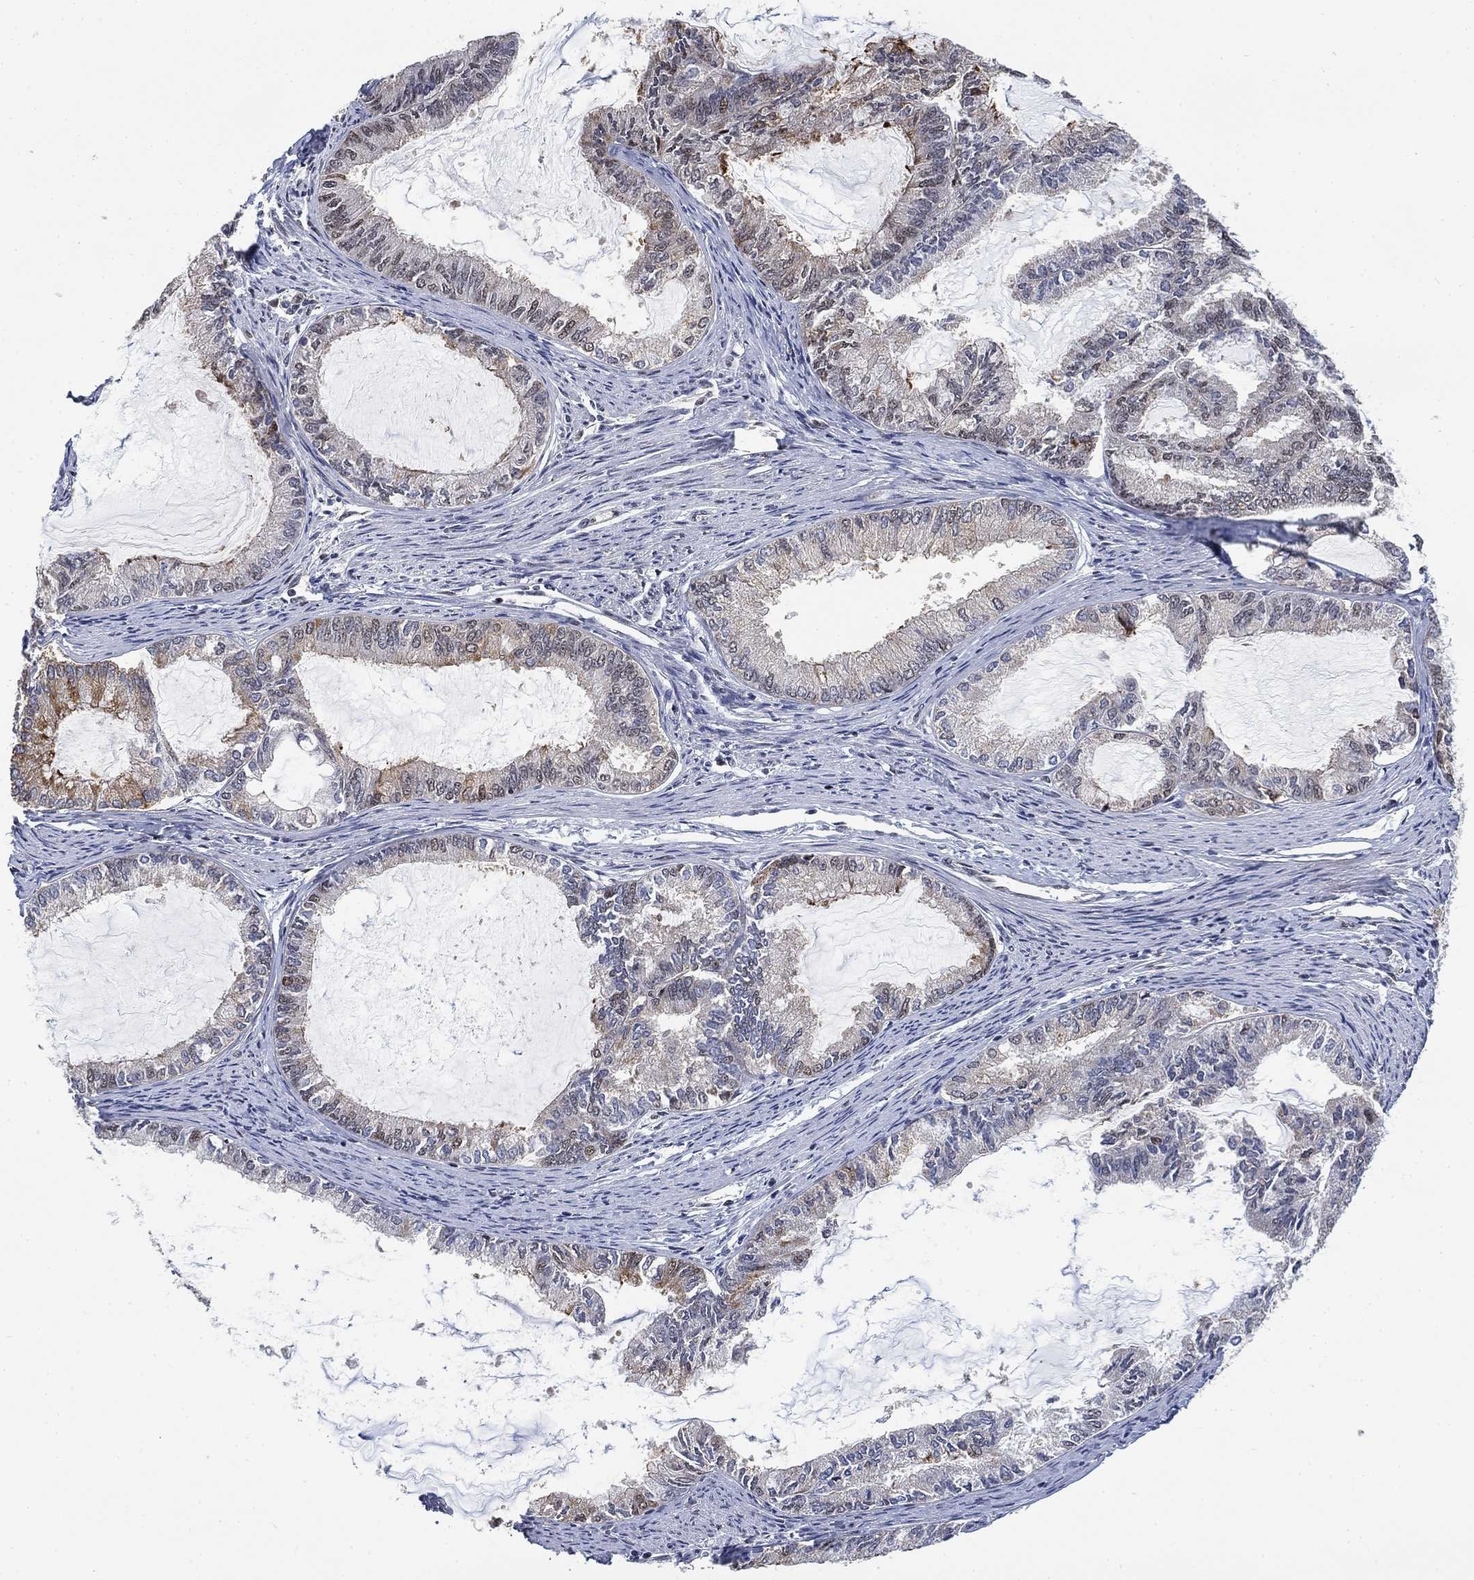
{"staining": {"intensity": "moderate", "quantity": "<25%", "location": "cytoplasmic/membranous"}, "tissue": "endometrial cancer", "cell_type": "Tumor cells", "image_type": "cancer", "snomed": [{"axis": "morphology", "description": "Adenocarcinoma, NOS"}, {"axis": "topography", "description": "Endometrium"}], "caption": "There is low levels of moderate cytoplasmic/membranous staining in tumor cells of endometrial cancer (adenocarcinoma), as demonstrated by immunohistochemical staining (brown color).", "gene": "ZSCAN30", "patient": {"sex": "female", "age": 86}}